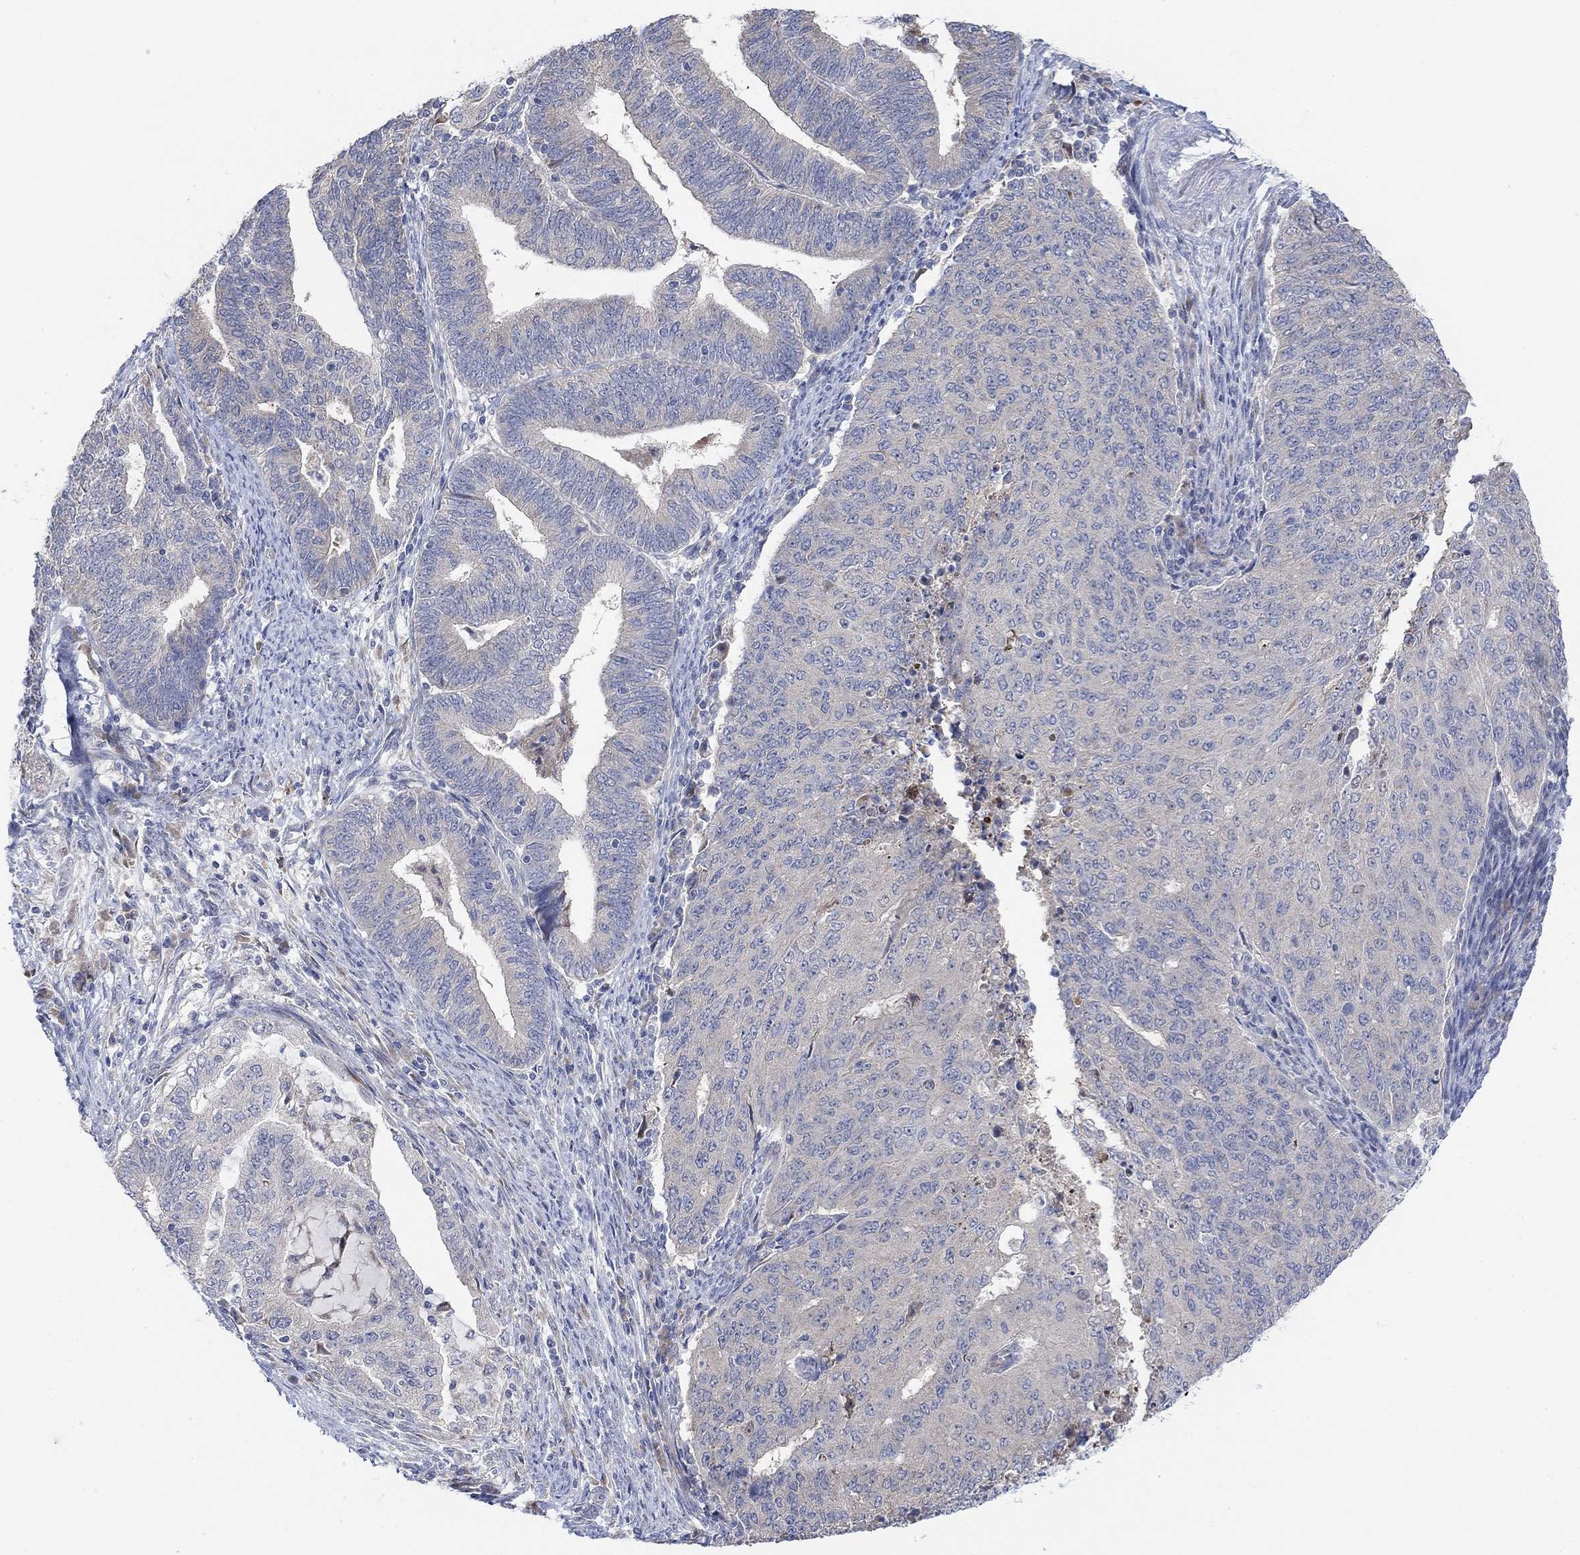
{"staining": {"intensity": "negative", "quantity": "none", "location": "none"}, "tissue": "endometrial cancer", "cell_type": "Tumor cells", "image_type": "cancer", "snomed": [{"axis": "morphology", "description": "Adenocarcinoma, NOS"}, {"axis": "topography", "description": "Endometrium"}], "caption": "Histopathology image shows no protein positivity in tumor cells of endometrial cancer tissue. The staining is performed using DAB brown chromogen with nuclei counter-stained in using hematoxylin.", "gene": "CNTF", "patient": {"sex": "female", "age": 82}}